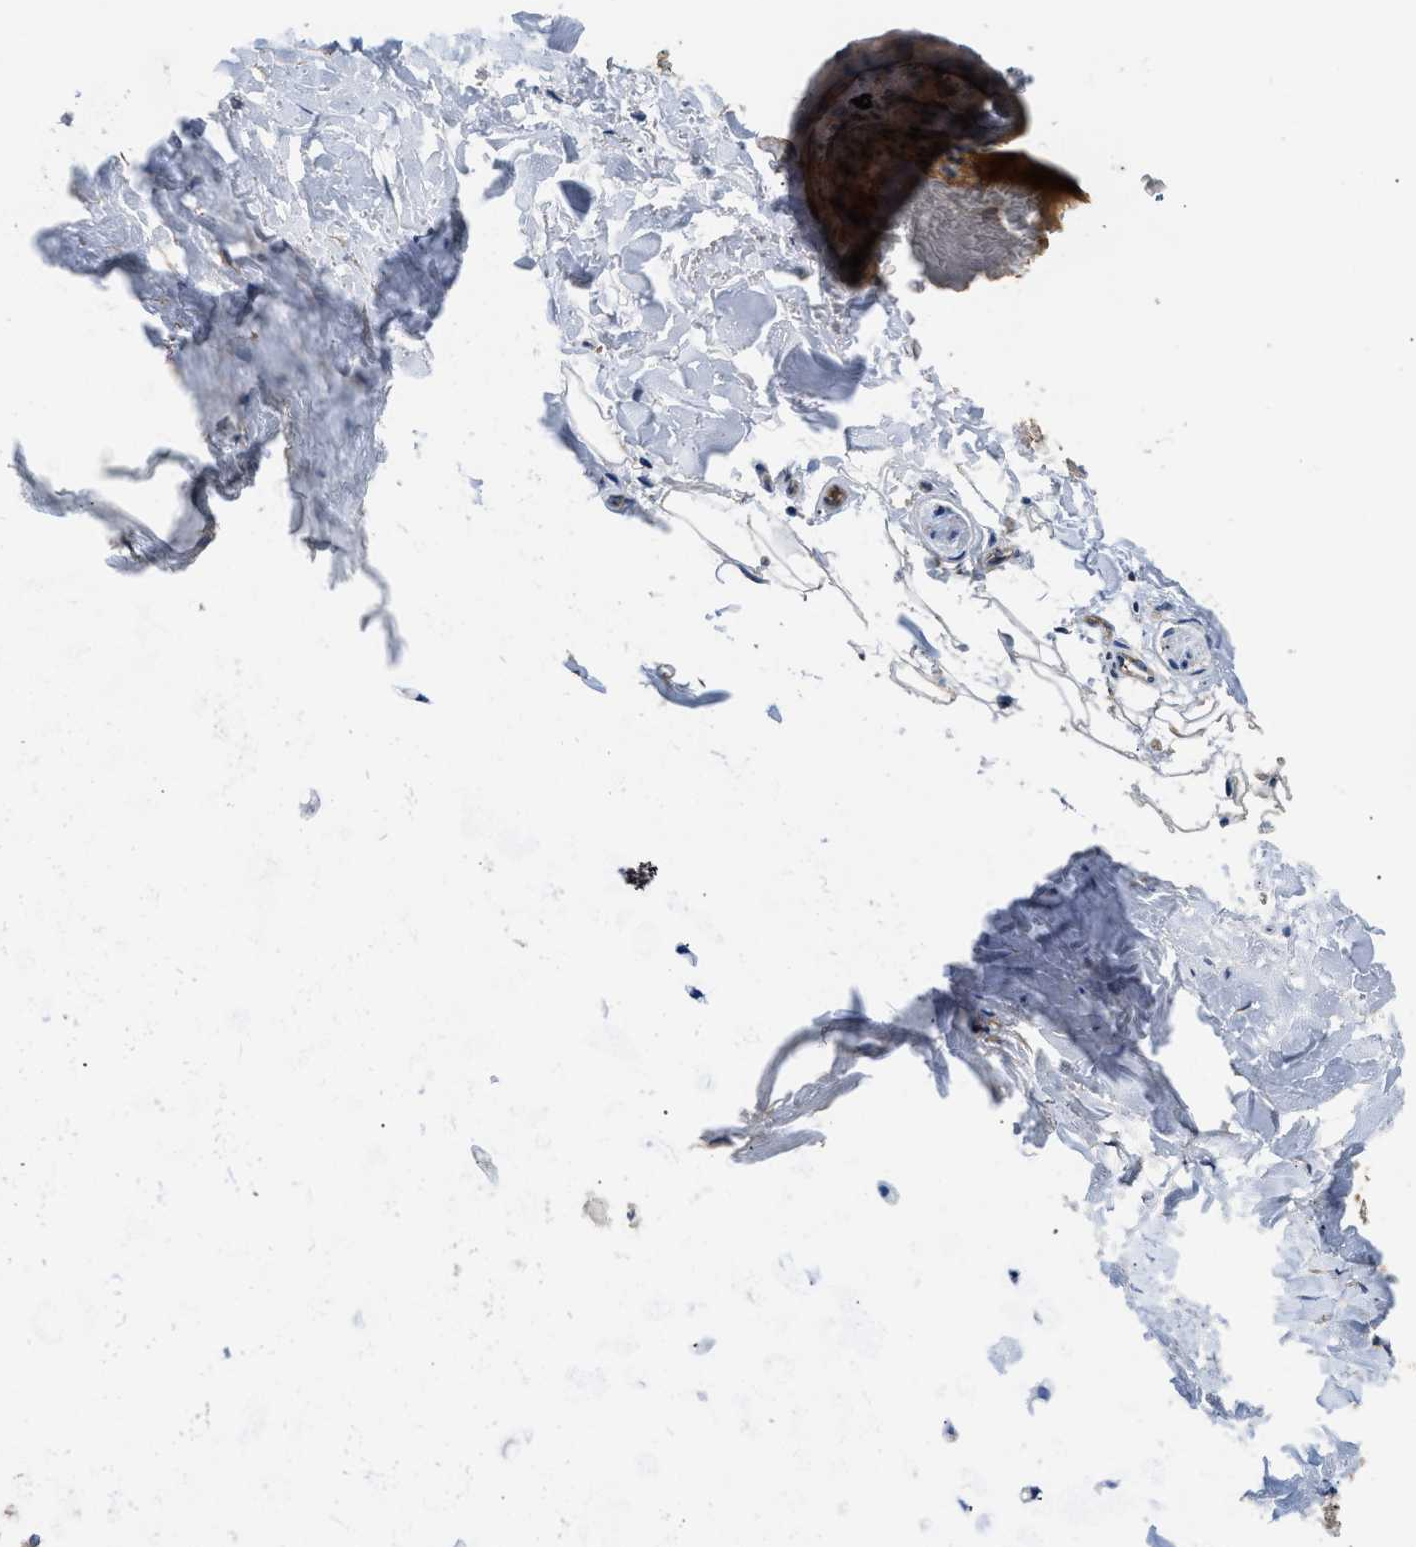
{"staining": {"intensity": "weak", "quantity": "25%-75%", "location": "cytoplasmic/membranous"}, "tissue": "adipose tissue", "cell_type": "Adipocytes", "image_type": "normal", "snomed": [{"axis": "morphology", "description": "Normal tissue, NOS"}, {"axis": "topography", "description": "Cartilage tissue"}, {"axis": "topography", "description": "Lung"}], "caption": "This micrograph demonstrates immunohistochemistry (IHC) staining of benign adipose tissue, with low weak cytoplasmic/membranous positivity in about 25%-75% of adipocytes.", "gene": "USP4", "patient": {"sex": "female", "age": 77}}